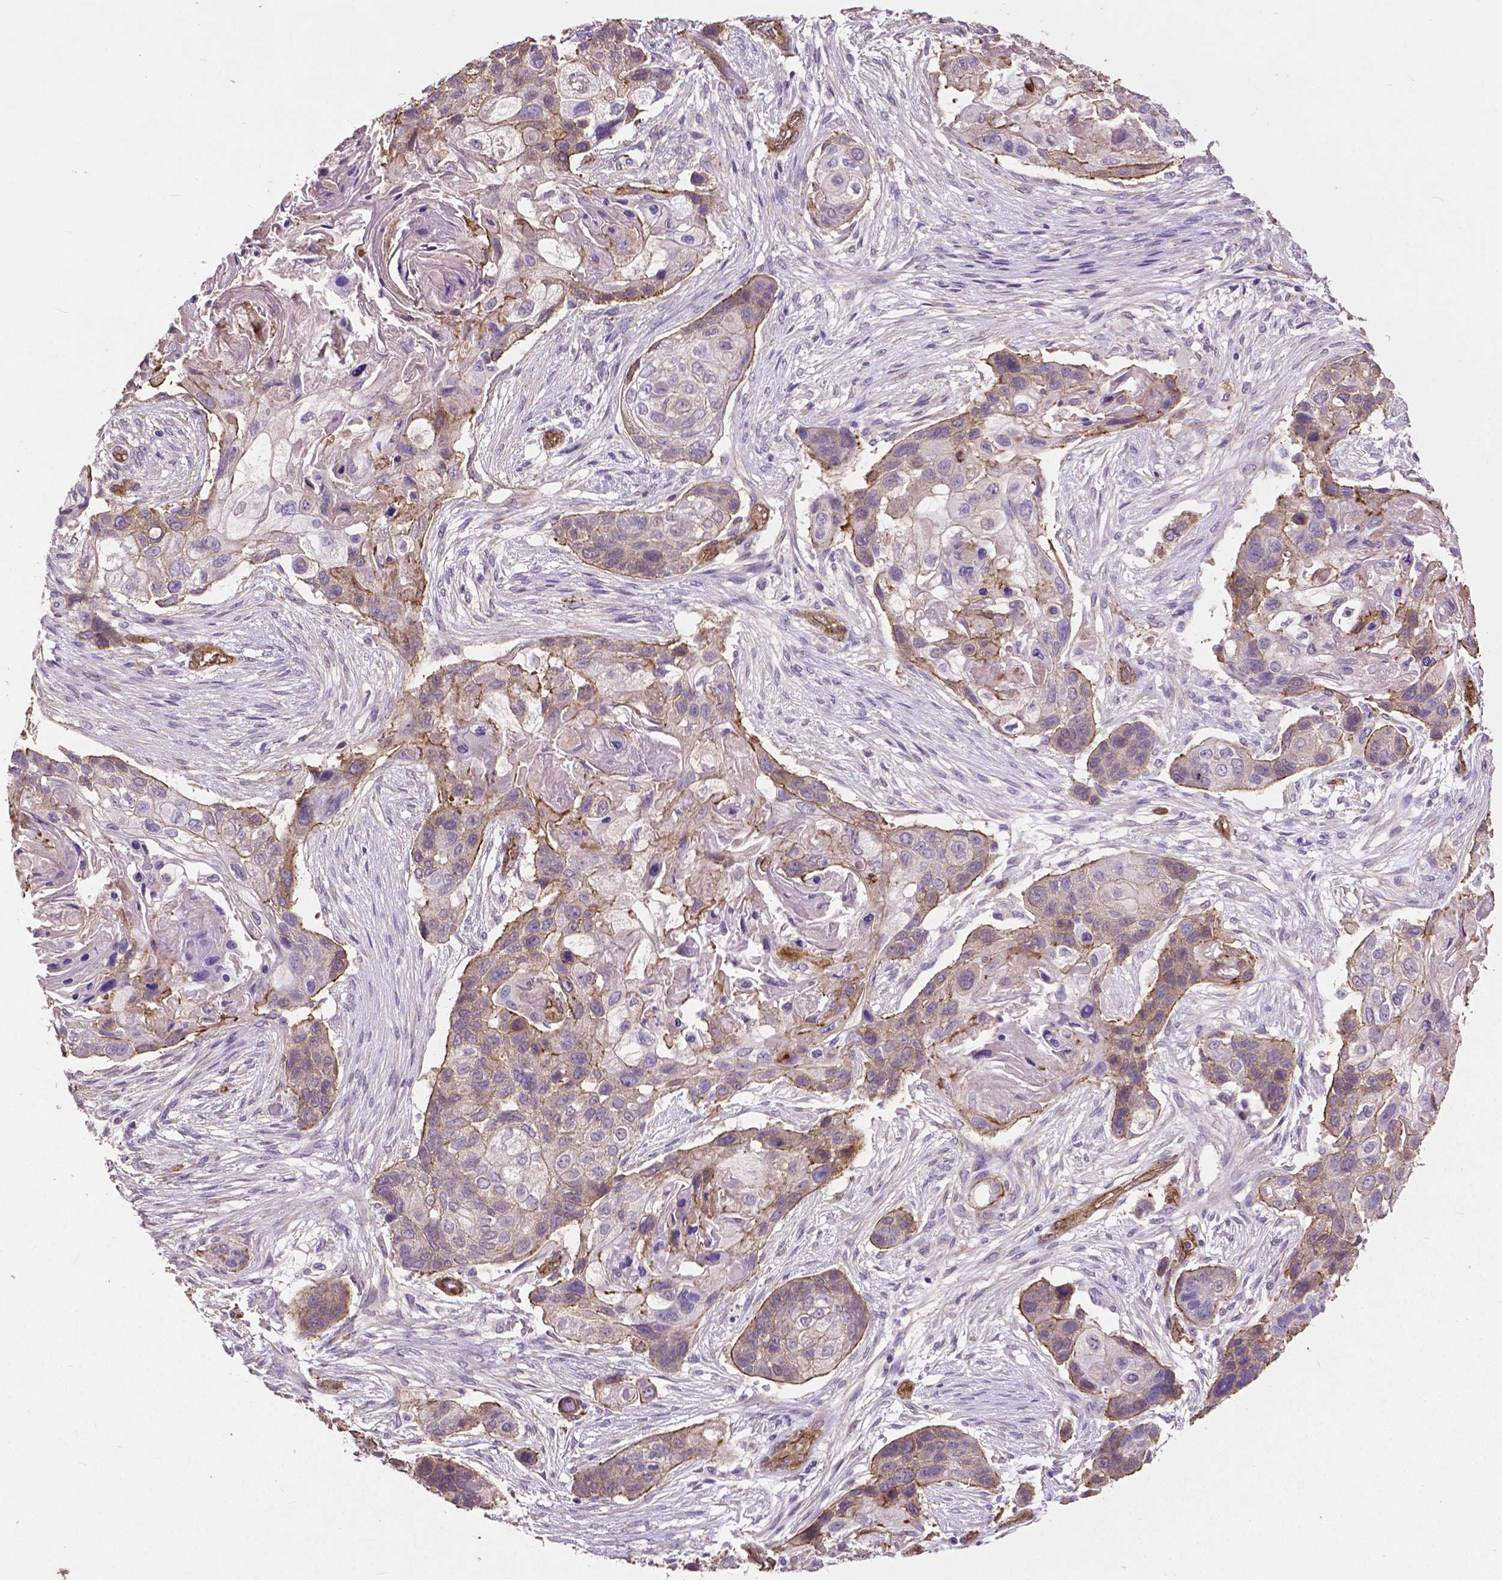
{"staining": {"intensity": "weak", "quantity": "<25%", "location": "cytoplasmic/membranous"}, "tissue": "lung cancer", "cell_type": "Tumor cells", "image_type": "cancer", "snomed": [{"axis": "morphology", "description": "Squamous cell carcinoma, NOS"}, {"axis": "topography", "description": "Lung"}], "caption": "High magnification brightfield microscopy of lung cancer (squamous cell carcinoma) stained with DAB (brown) and counterstained with hematoxylin (blue): tumor cells show no significant staining. (DAB immunohistochemistry with hematoxylin counter stain).", "gene": "PDLIM1", "patient": {"sex": "male", "age": 69}}